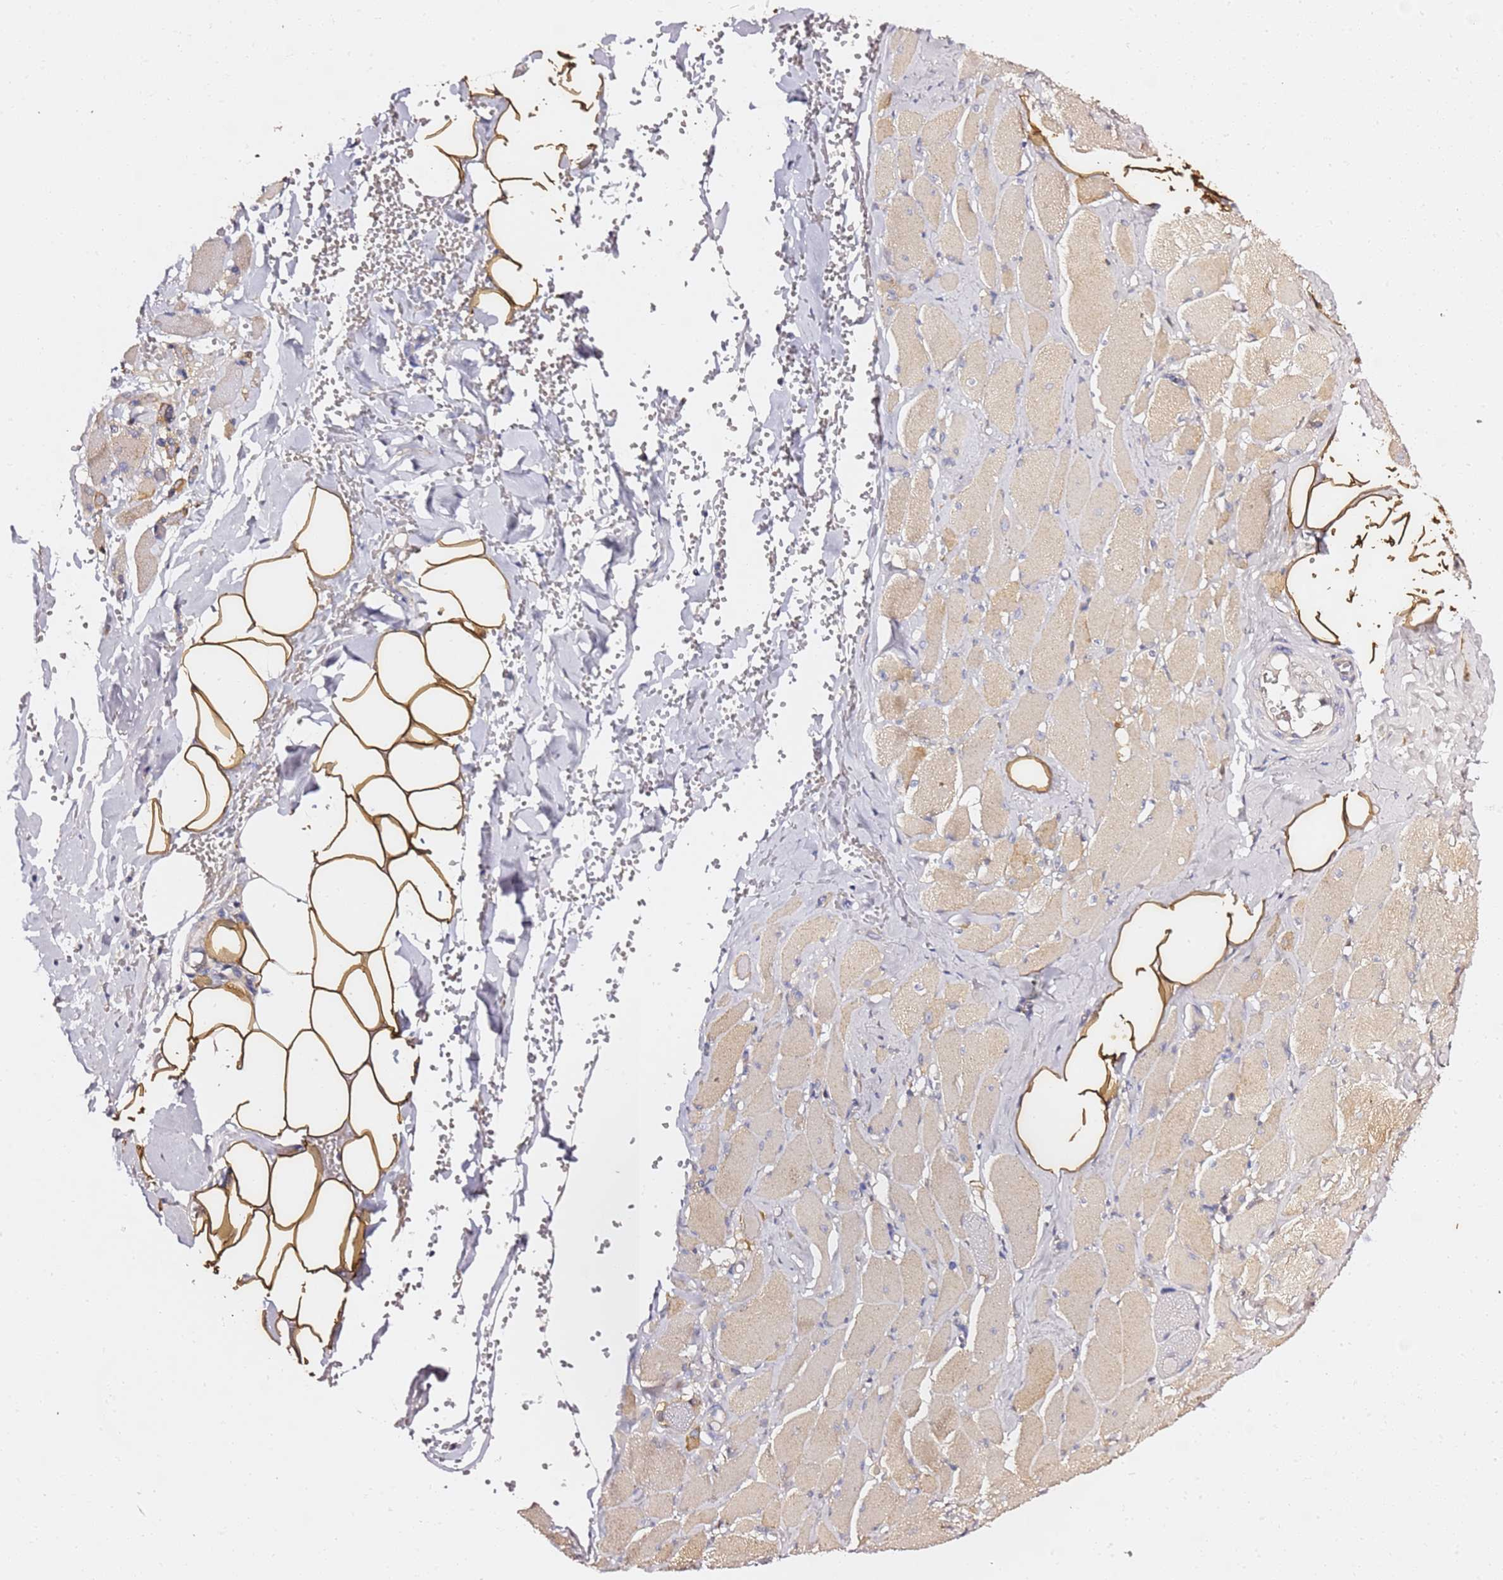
{"staining": {"intensity": "moderate", "quantity": "25%-75%", "location": "cytoplasmic/membranous"}, "tissue": "skeletal muscle", "cell_type": "Myocytes", "image_type": "normal", "snomed": [{"axis": "morphology", "description": "Normal tissue, NOS"}, {"axis": "morphology", "description": "Basal cell carcinoma"}, {"axis": "topography", "description": "Skeletal muscle"}], "caption": "Moderate cytoplasmic/membranous protein expression is present in approximately 25%-75% of myocytes in skeletal muscle. (Brightfield microscopy of DAB IHC at high magnification).", "gene": "C19orf12", "patient": {"sex": "female", "age": 64}}